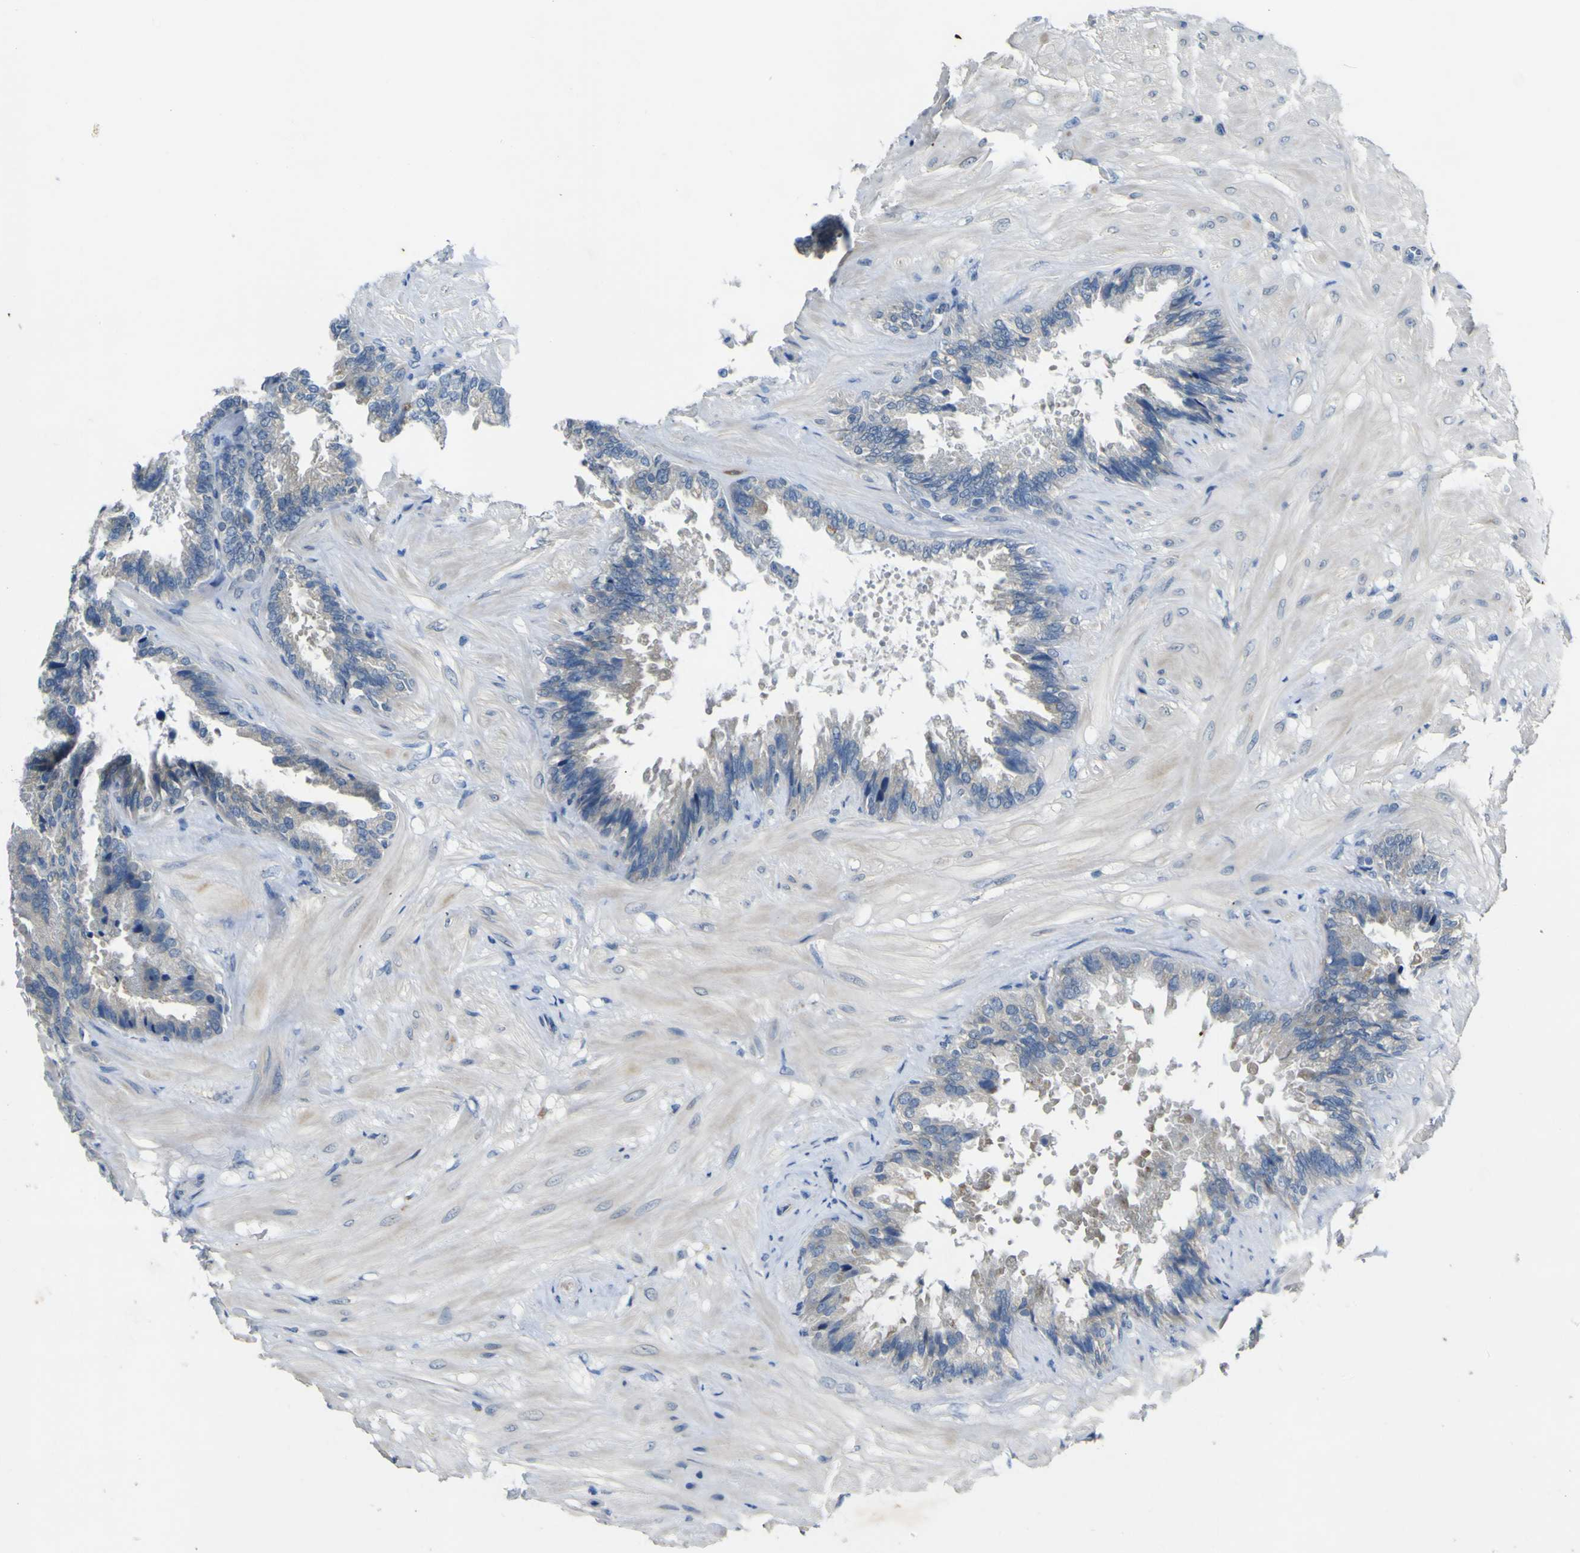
{"staining": {"intensity": "negative", "quantity": "none", "location": "none"}, "tissue": "seminal vesicle", "cell_type": "Glandular cells", "image_type": "normal", "snomed": [{"axis": "morphology", "description": "Normal tissue, NOS"}, {"axis": "topography", "description": "Seminal veicle"}], "caption": "High power microscopy histopathology image of an immunohistochemistry photomicrograph of benign seminal vesicle, revealing no significant expression in glandular cells. Nuclei are stained in blue.", "gene": "LDLR", "patient": {"sex": "male", "age": 46}}